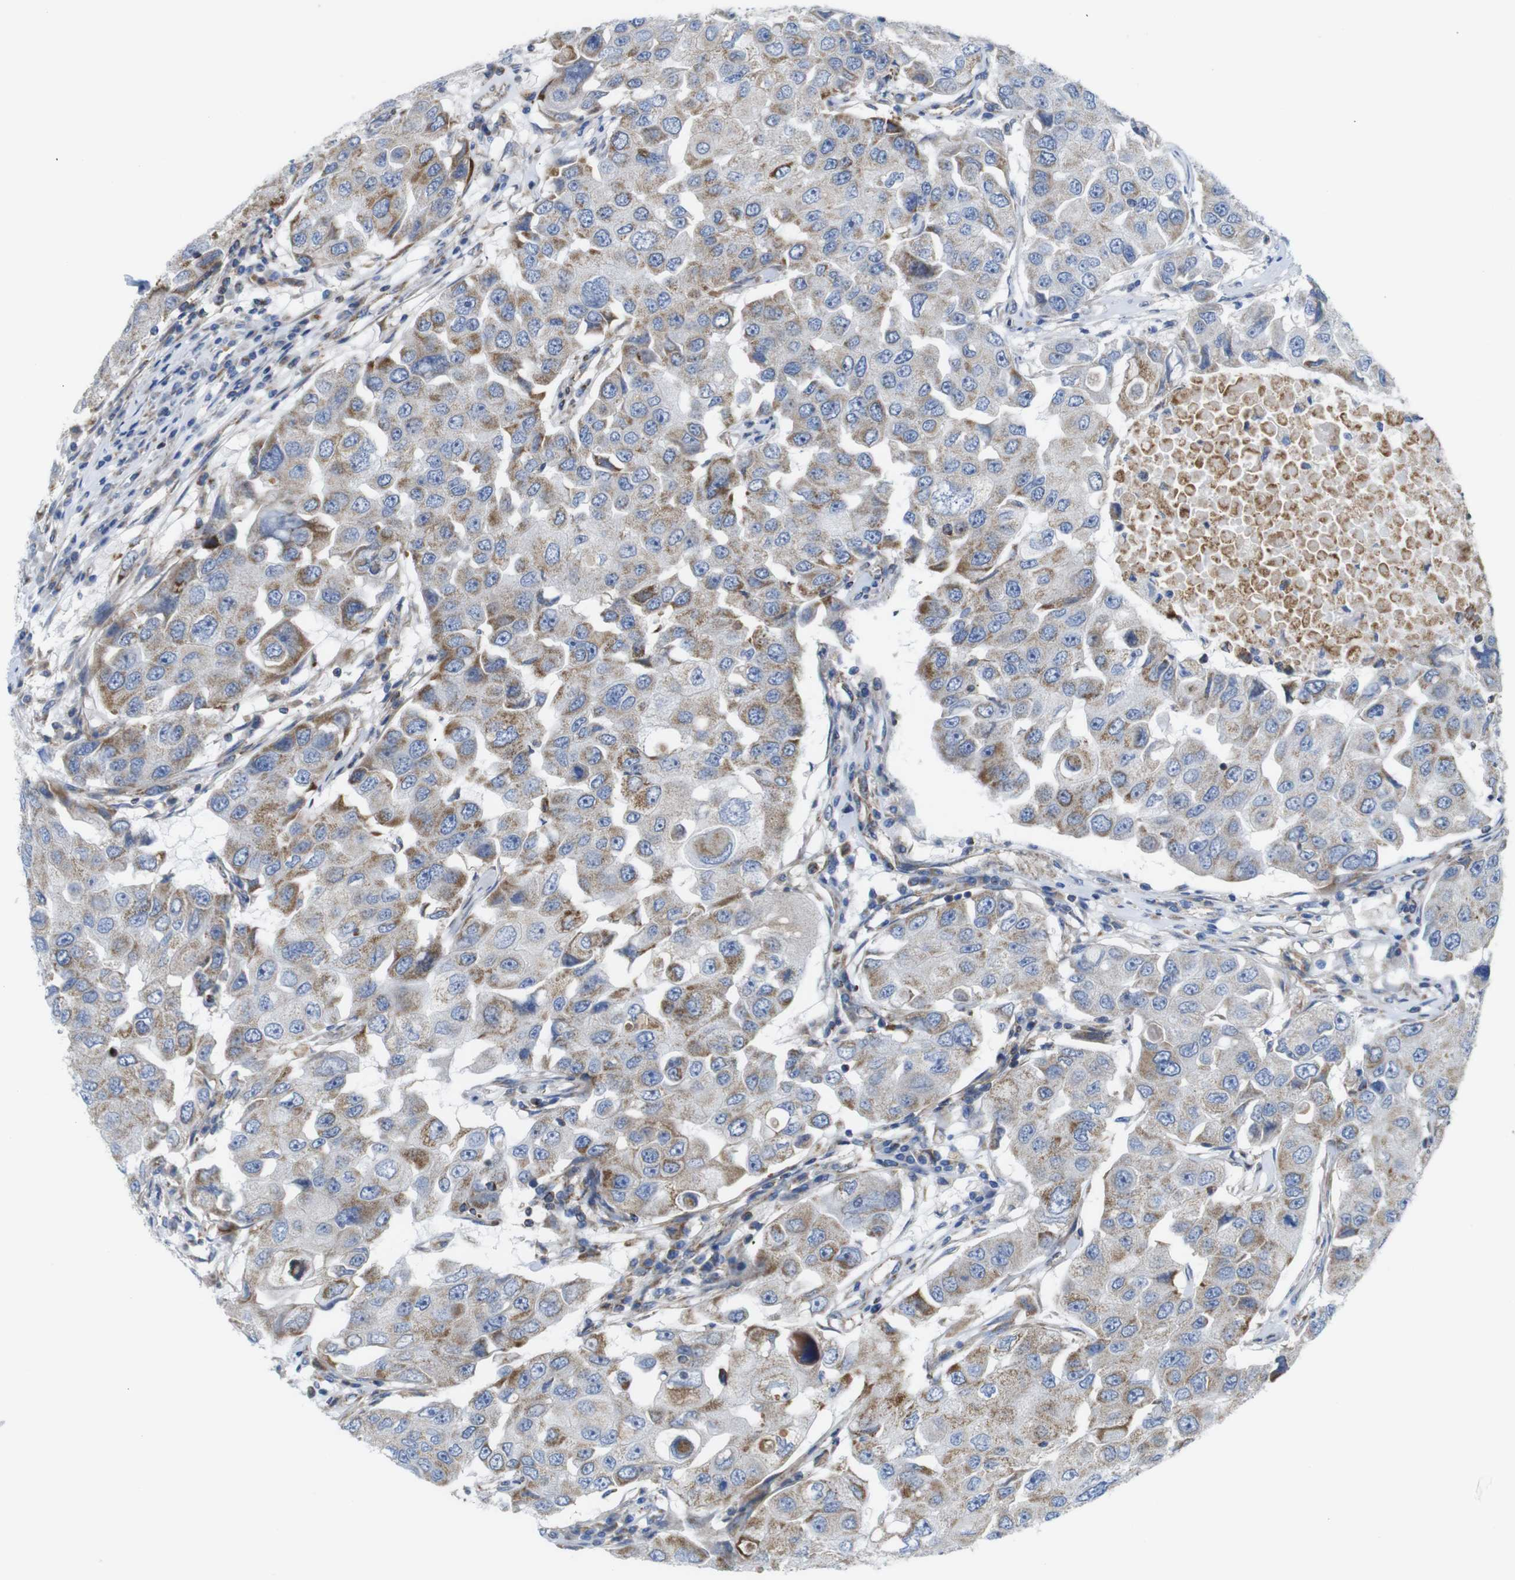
{"staining": {"intensity": "moderate", "quantity": "25%-75%", "location": "cytoplasmic/membranous"}, "tissue": "breast cancer", "cell_type": "Tumor cells", "image_type": "cancer", "snomed": [{"axis": "morphology", "description": "Duct carcinoma"}, {"axis": "topography", "description": "Breast"}], "caption": "Immunohistochemistry (DAB) staining of human breast intraductal carcinoma displays moderate cytoplasmic/membranous protein expression in about 25%-75% of tumor cells.", "gene": "PDCD1LG2", "patient": {"sex": "female", "age": 27}}